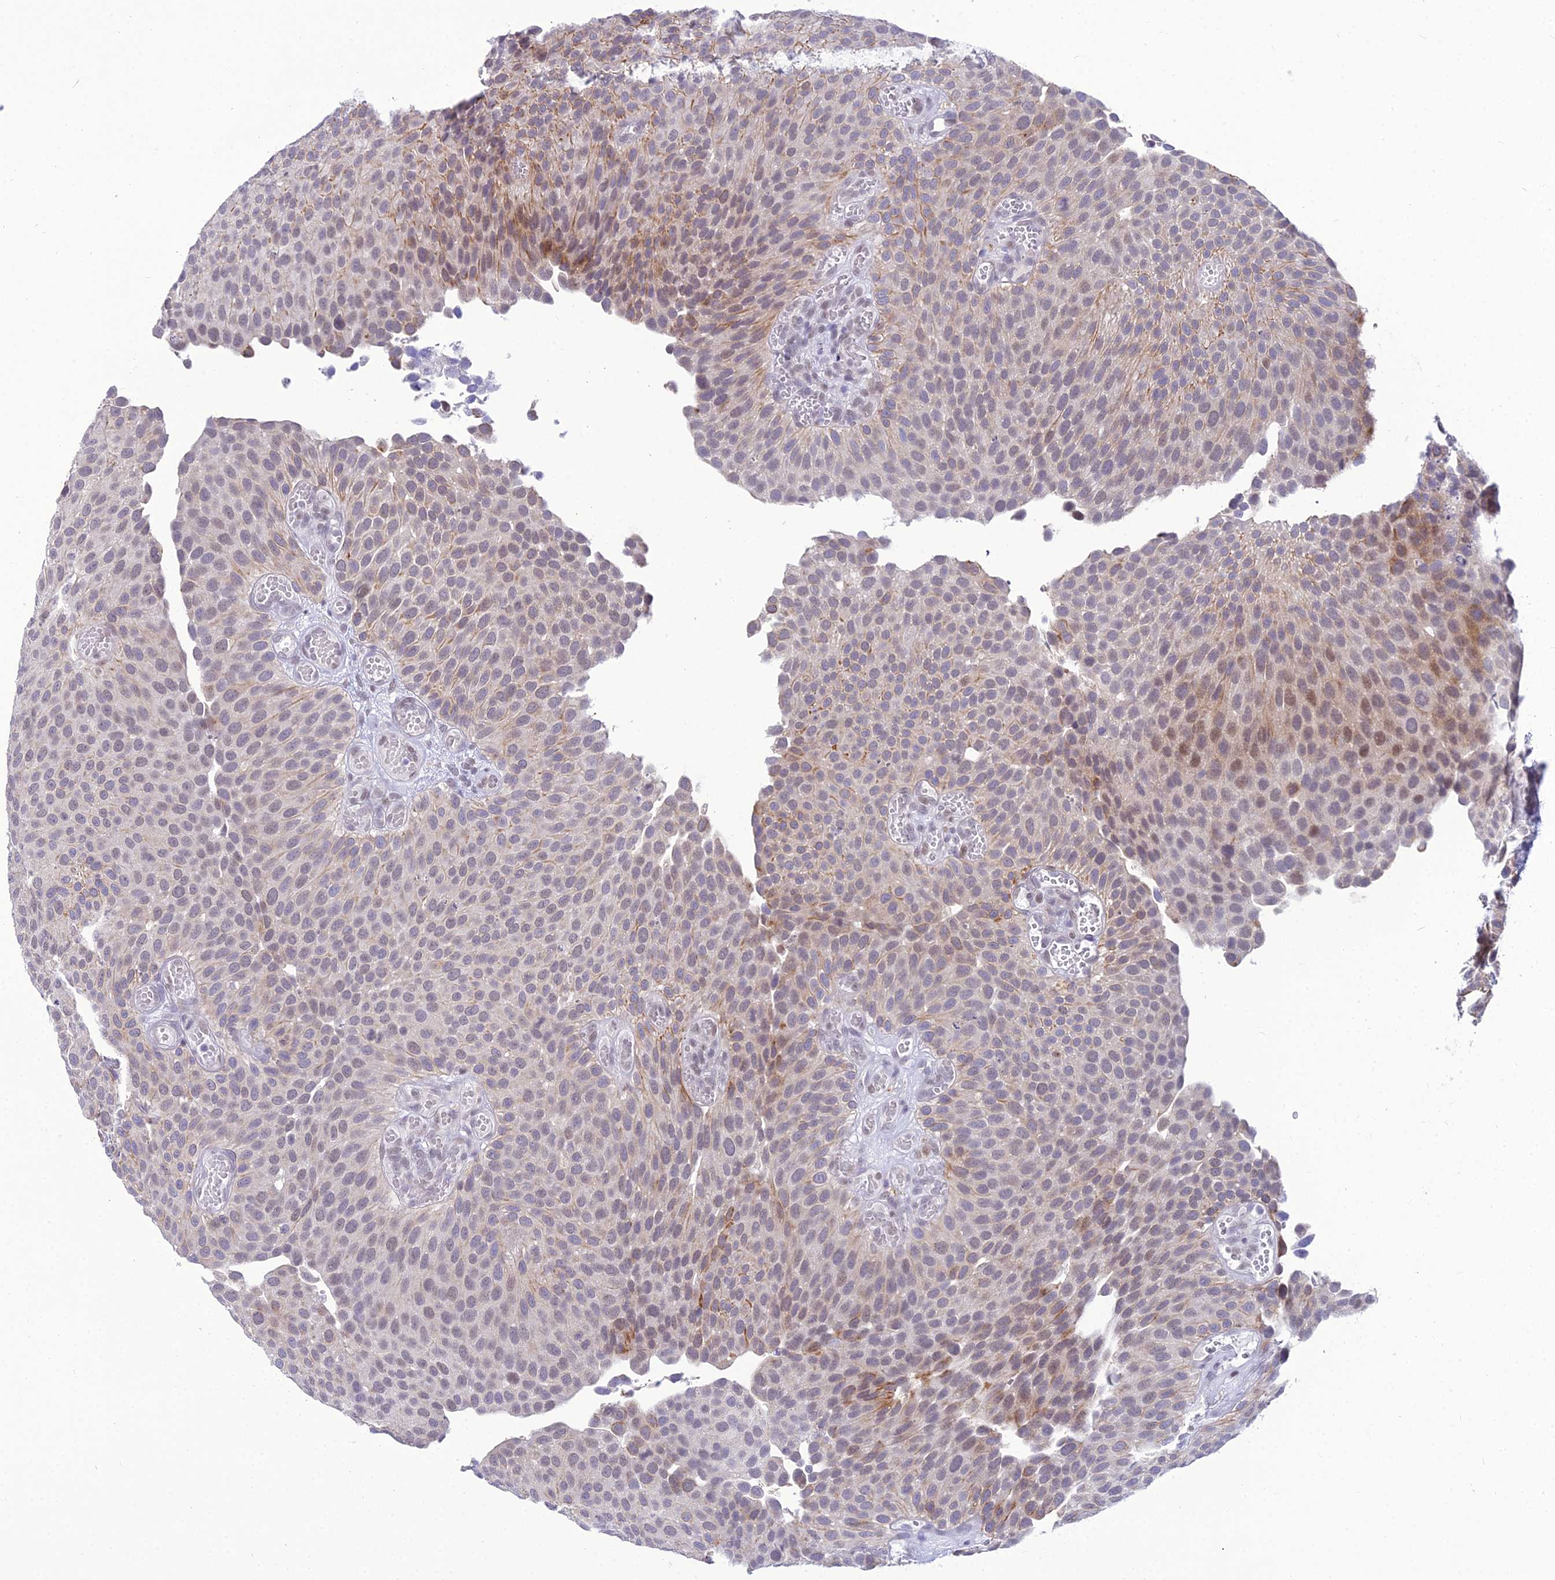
{"staining": {"intensity": "weak", "quantity": "<25%", "location": "cytoplasmic/membranous,nuclear"}, "tissue": "urothelial cancer", "cell_type": "Tumor cells", "image_type": "cancer", "snomed": [{"axis": "morphology", "description": "Urothelial carcinoma, Low grade"}, {"axis": "topography", "description": "Urinary bladder"}], "caption": "Low-grade urothelial carcinoma was stained to show a protein in brown. There is no significant positivity in tumor cells.", "gene": "C6orf163", "patient": {"sex": "male", "age": 89}}